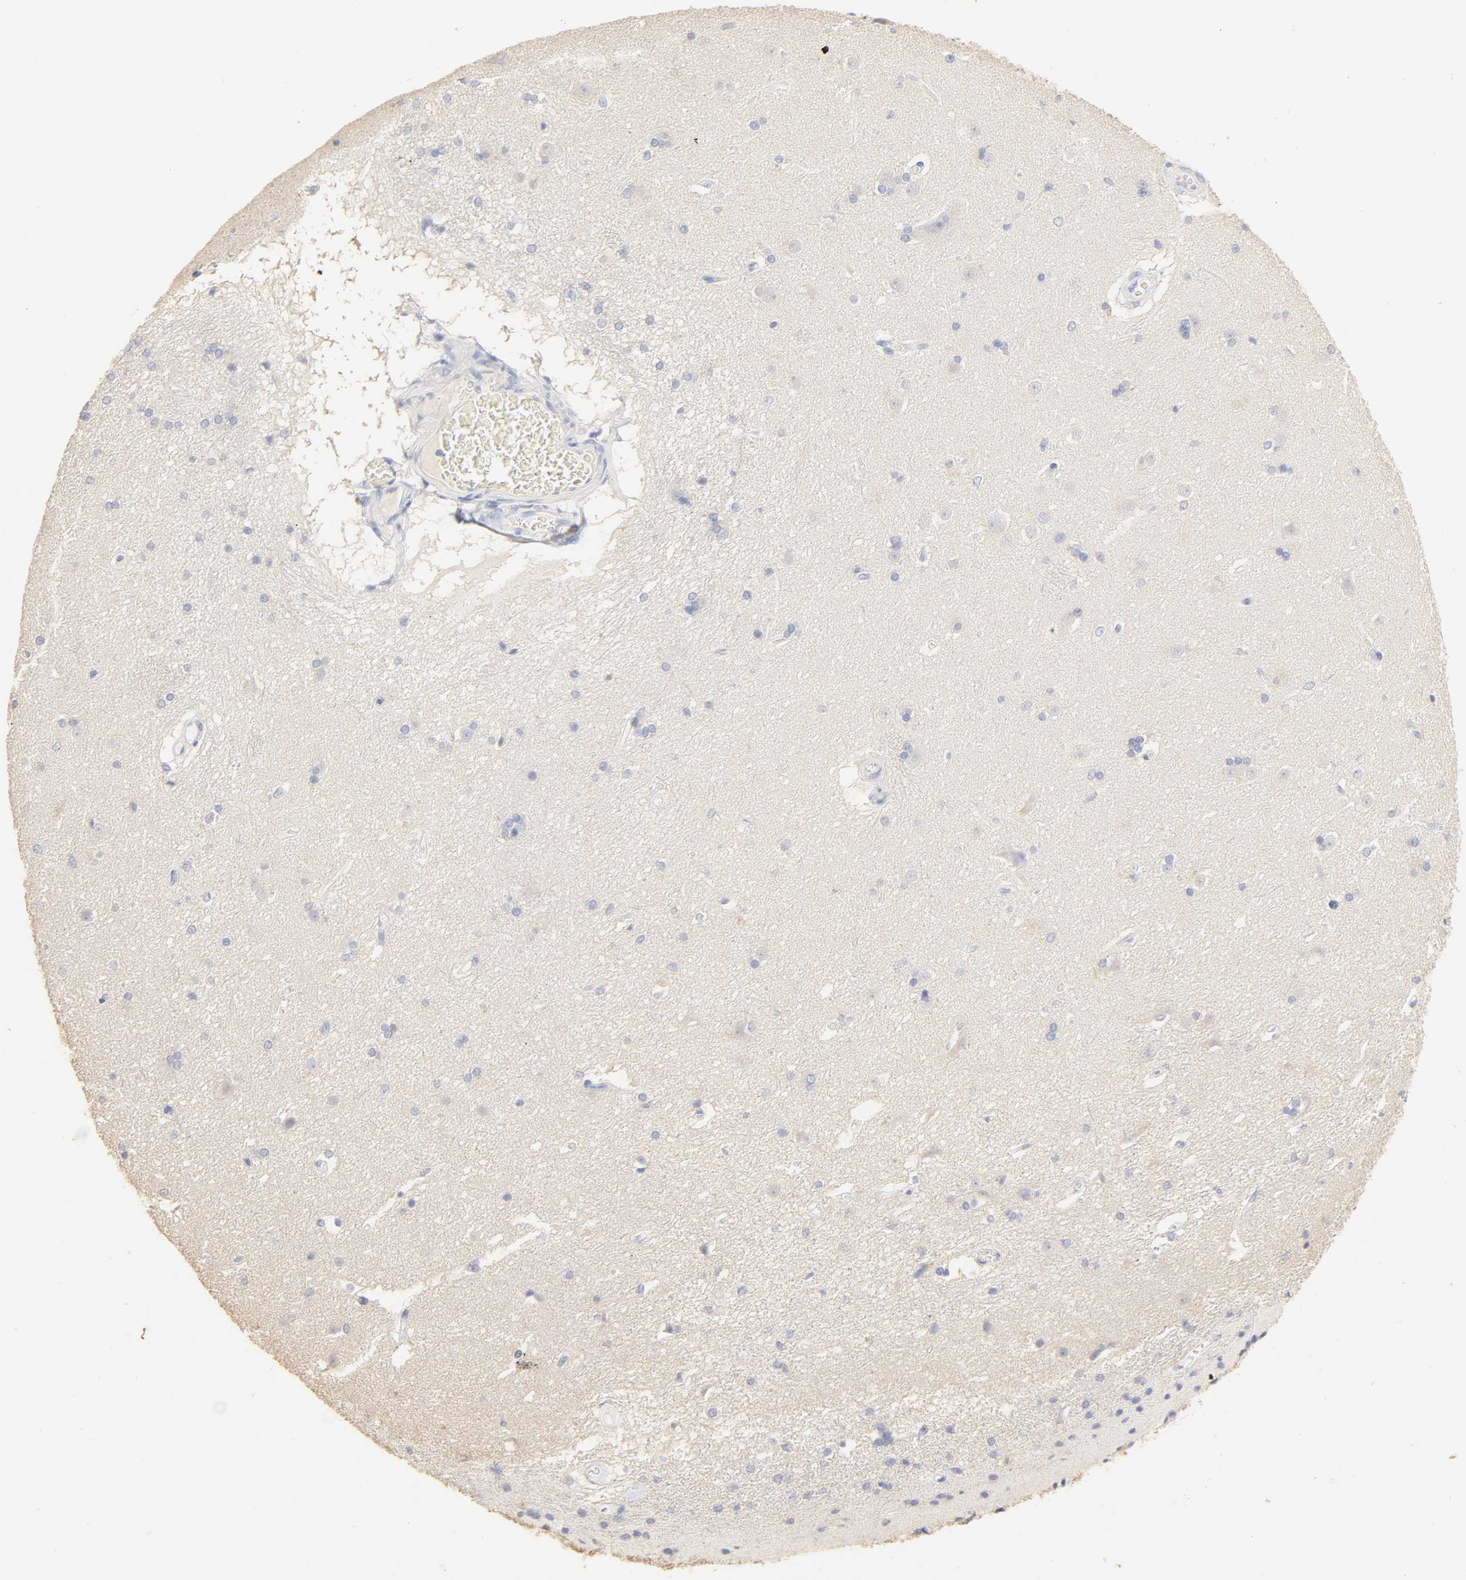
{"staining": {"intensity": "negative", "quantity": "none", "location": "none"}, "tissue": "caudate", "cell_type": "Glial cells", "image_type": "normal", "snomed": [{"axis": "morphology", "description": "Normal tissue, NOS"}, {"axis": "topography", "description": "Lateral ventricle wall"}], "caption": "Micrograph shows no significant protein staining in glial cells of unremarkable caudate. Brightfield microscopy of immunohistochemistry stained with DAB (3,3'-diaminobenzidine) (brown) and hematoxylin (blue), captured at high magnification.", "gene": "FCGBP", "patient": {"sex": "female", "age": 19}}